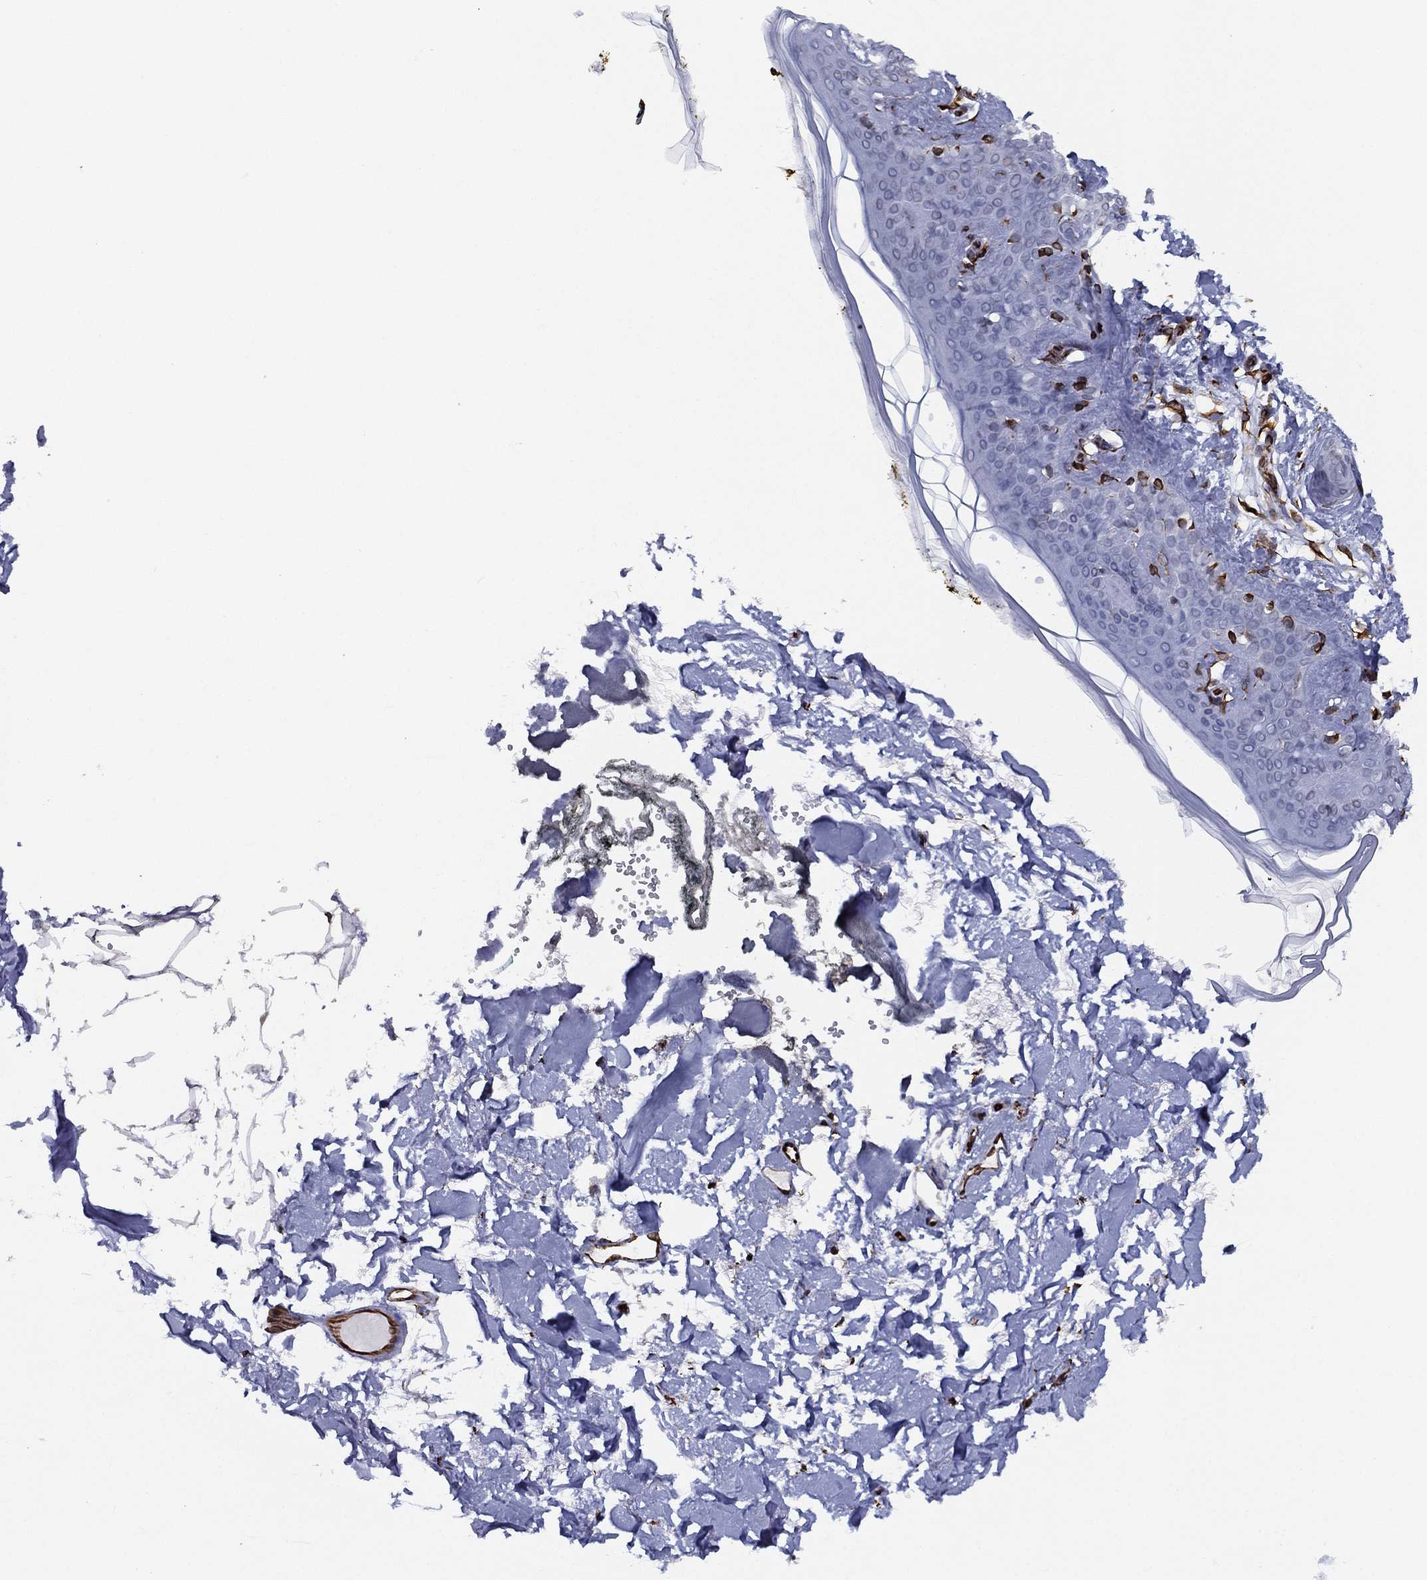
{"staining": {"intensity": "negative", "quantity": "none", "location": "none"}, "tissue": "skin", "cell_type": "Fibroblasts", "image_type": "normal", "snomed": [{"axis": "morphology", "description": "Normal tissue, NOS"}, {"axis": "topography", "description": "Skin"}], "caption": "An IHC photomicrograph of benign skin is shown. There is no staining in fibroblasts of skin.", "gene": "MAS1", "patient": {"sex": "female", "age": 34}}